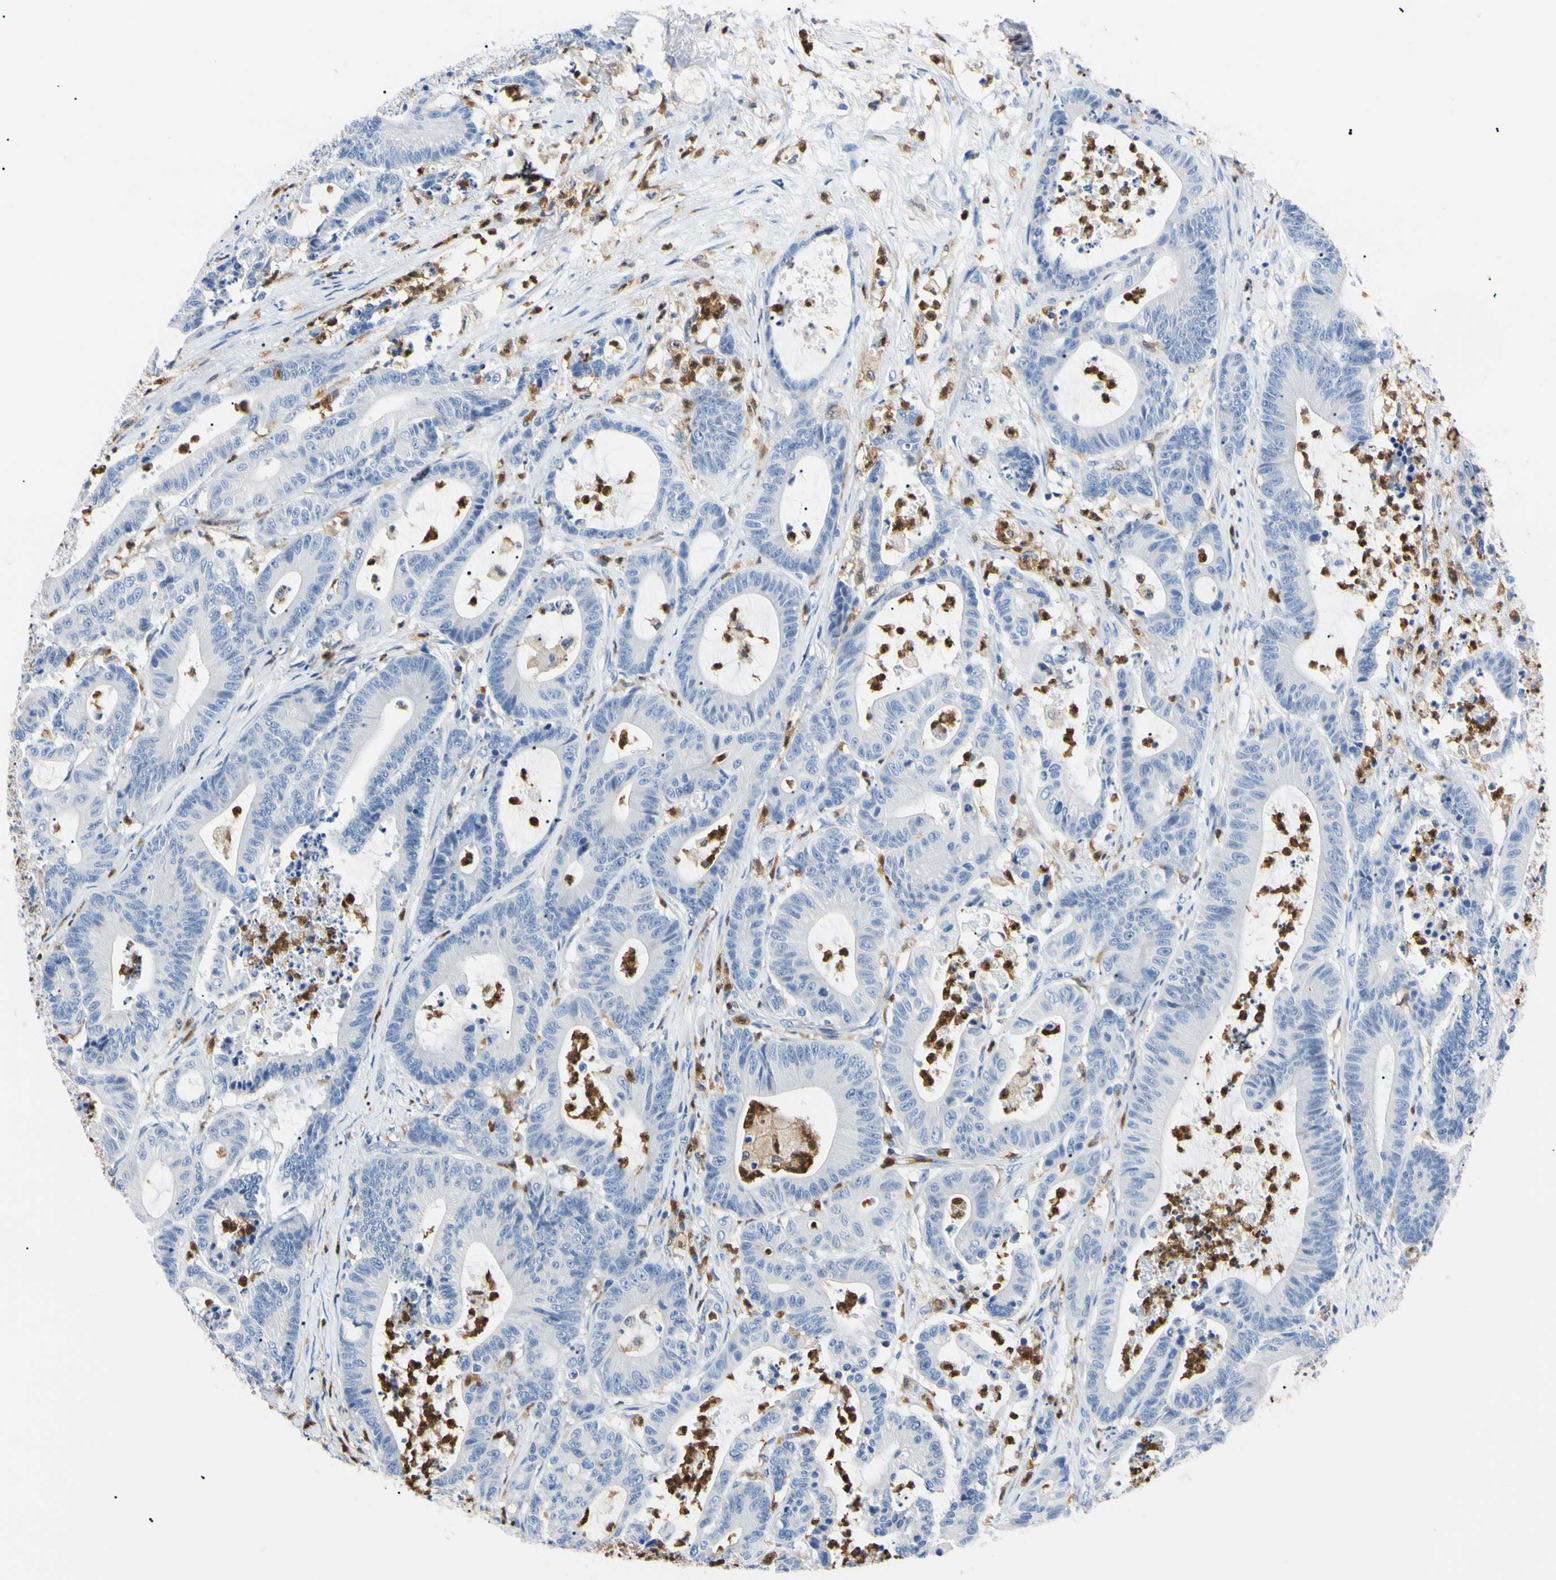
{"staining": {"intensity": "negative", "quantity": "none", "location": "none"}, "tissue": "colorectal cancer", "cell_type": "Tumor cells", "image_type": "cancer", "snomed": [{"axis": "morphology", "description": "Adenocarcinoma, NOS"}, {"axis": "topography", "description": "Colon"}], "caption": "Protein analysis of colorectal cancer (adenocarcinoma) shows no significant positivity in tumor cells.", "gene": "NCF4", "patient": {"sex": "female", "age": 84}}